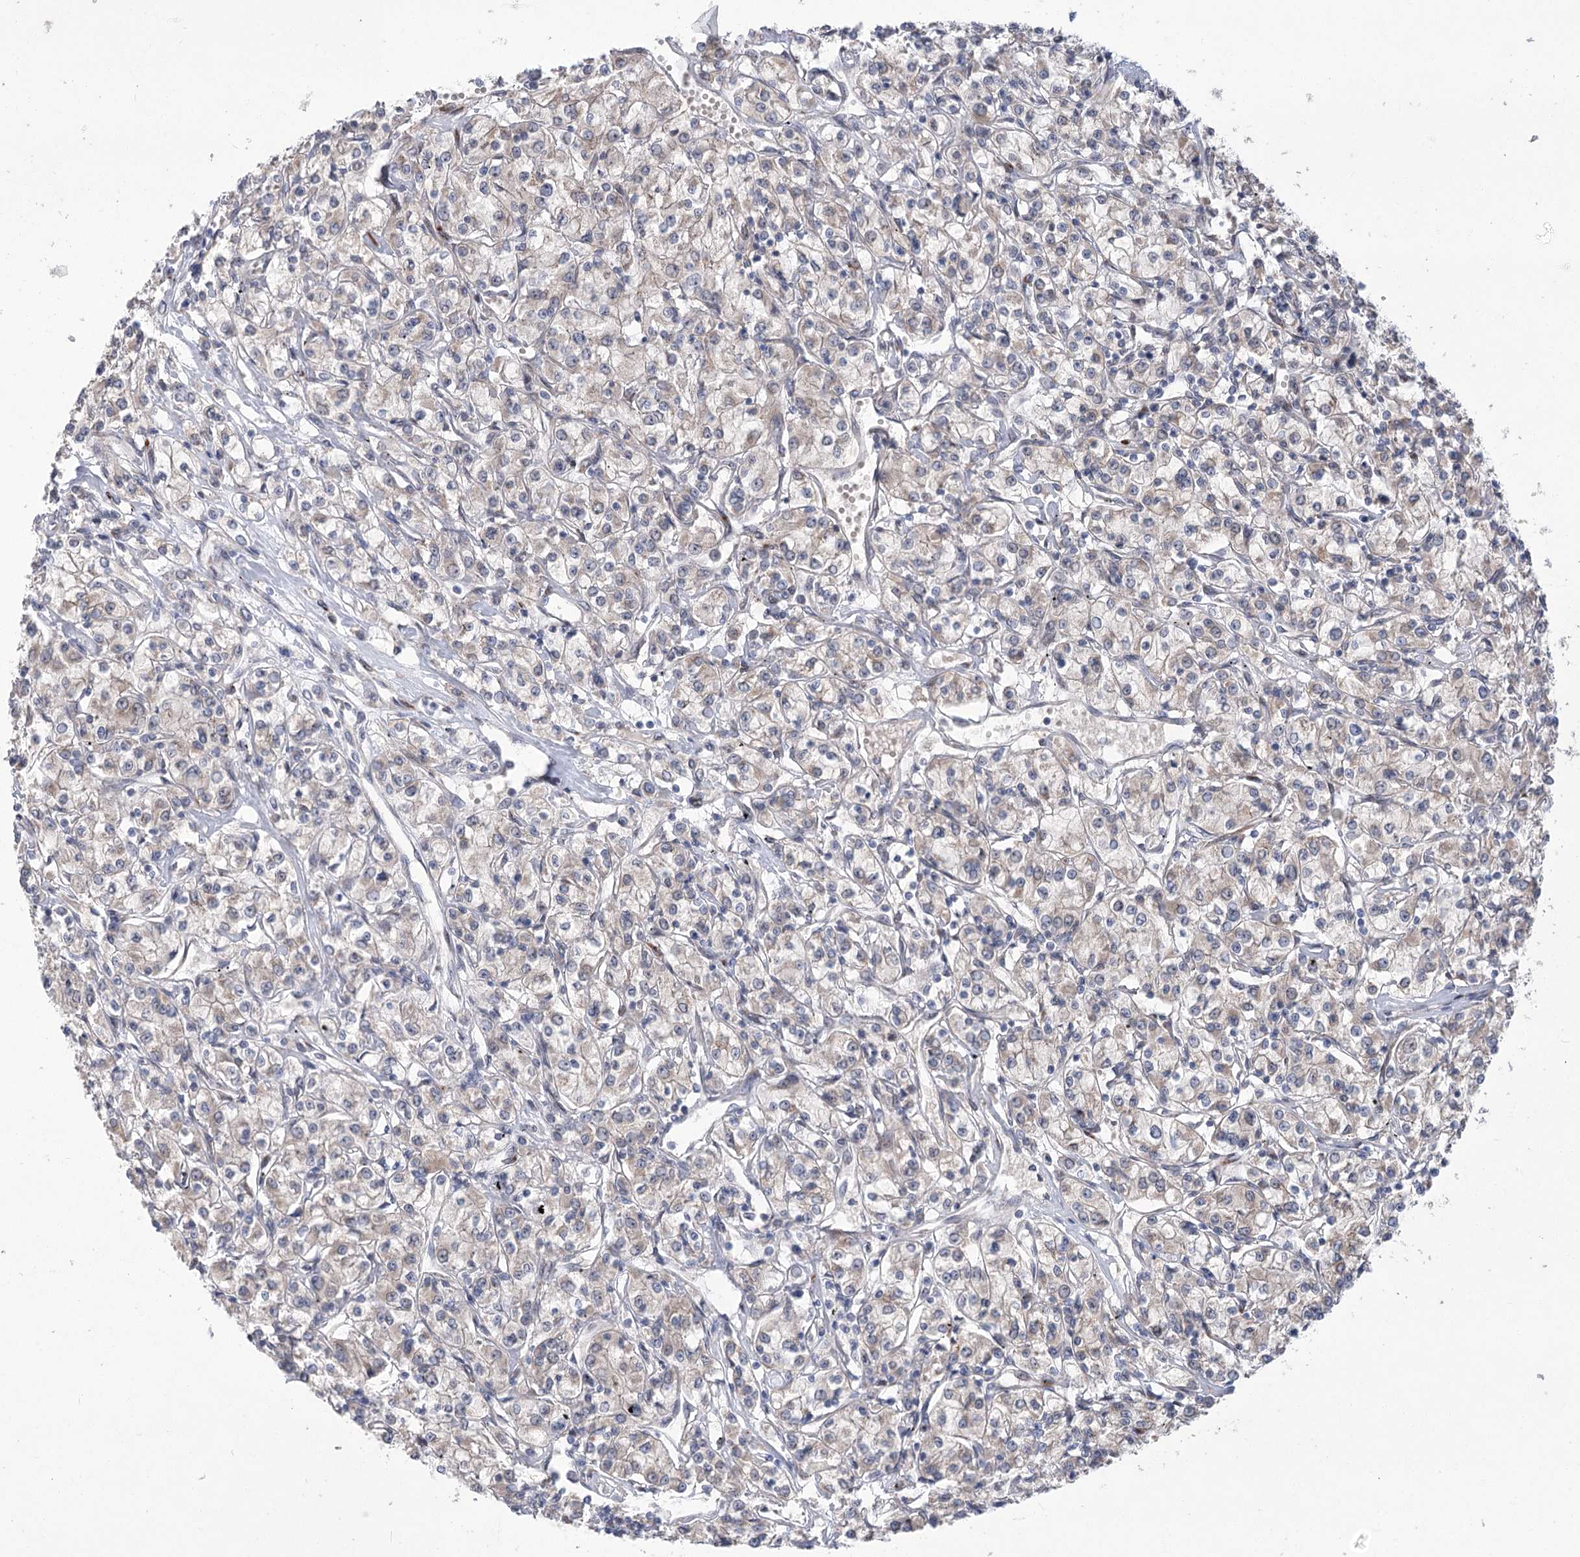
{"staining": {"intensity": "negative", "quantity": "none", "location": "none"}, "tissue": "renal cancer", "cell_type": "Tumor cells", "image_type": "cancer", "snomed": [{"axis": "morphology", "description": "Adenocarcinoma, NOS"}, {"axis": "topography", "description": "Kidney"}], "caption": "Human renal cancer stained for a protein using immunohistochemistry demonstrates no positivity in tumor cells.", "gene": "GCNT4", "patient": {"sex": "female", "age": 59}}